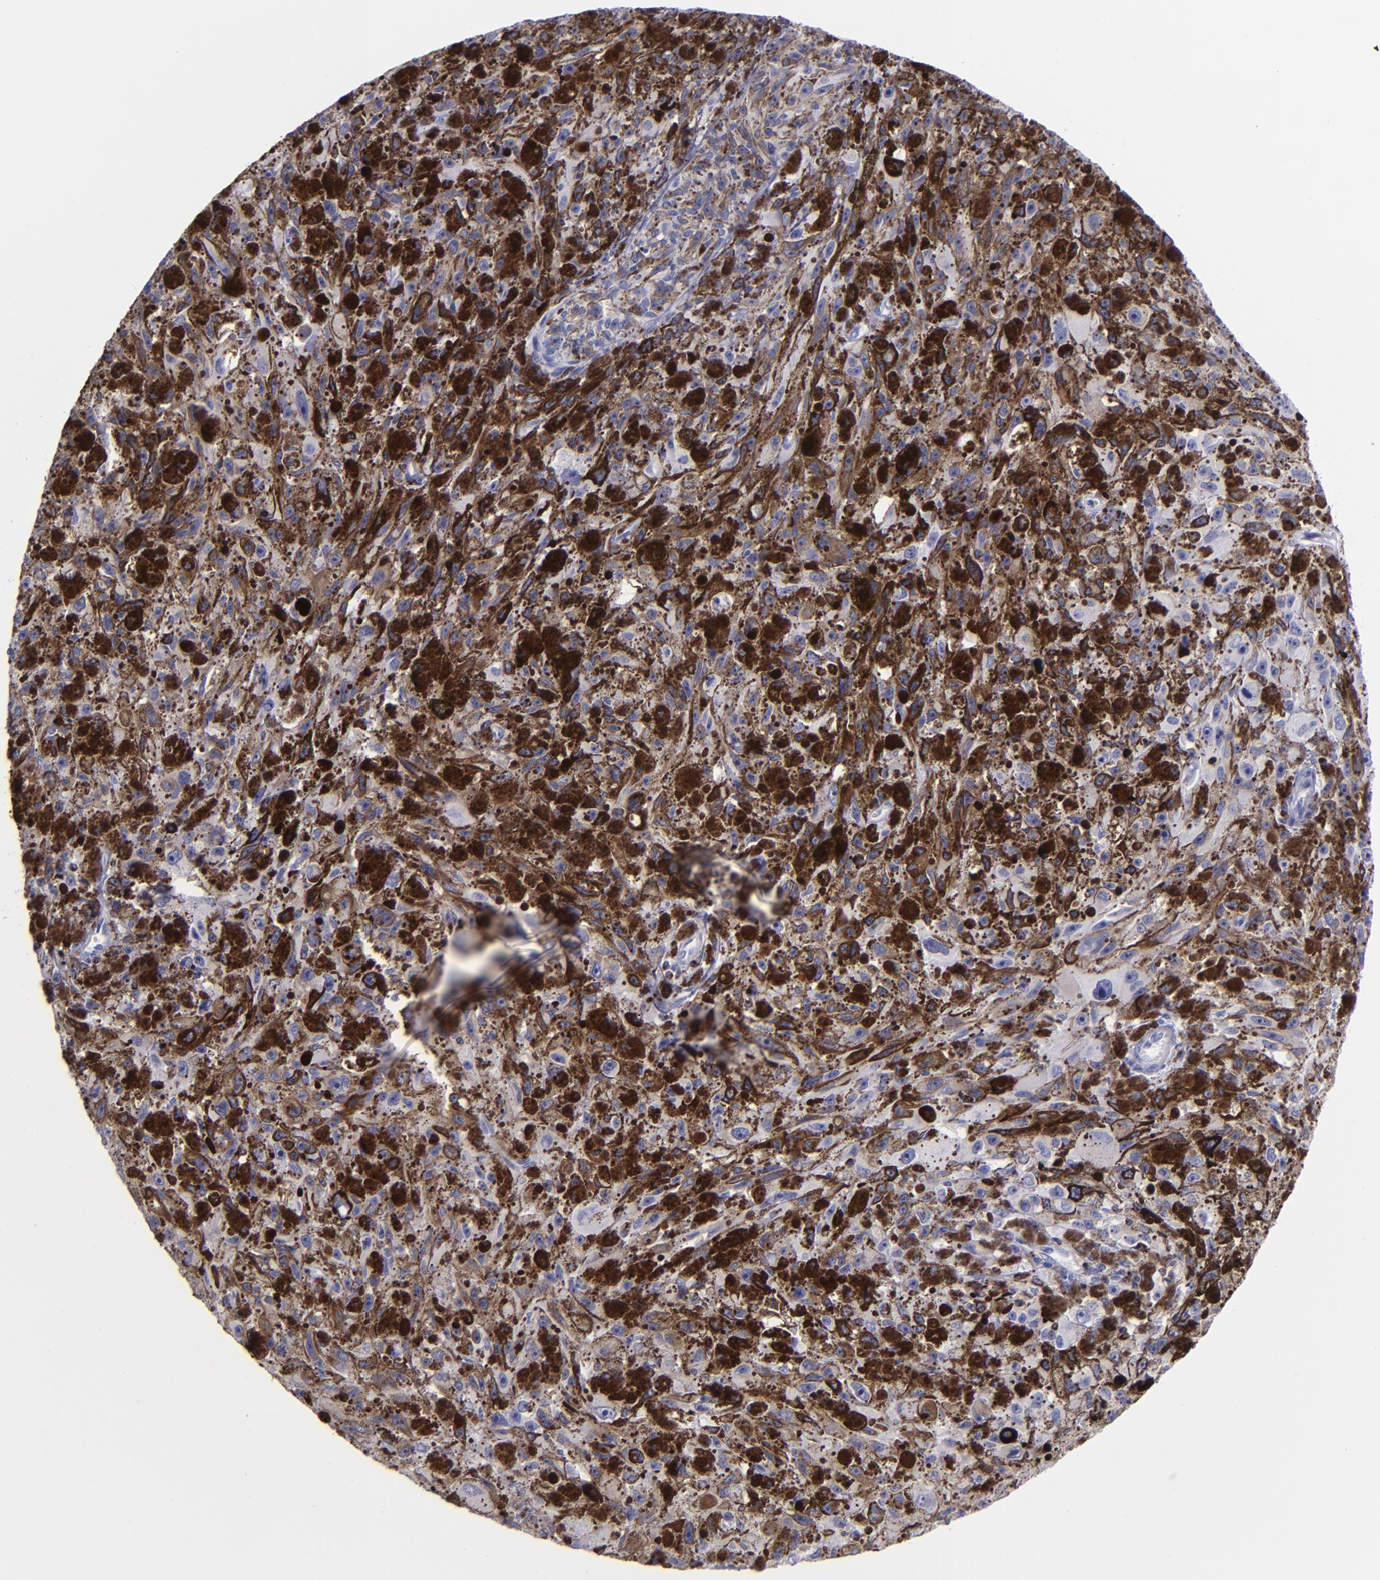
{"staining": {"intensity": "negative", "quantity": "none", "location": "none"}, "tissue": "melanoma", "cell_type": "Tumor cells", "image_type": "cancer", "snomed": [{"axis": "morphology", "description": "Malignant melanoma, NOS"}, {"axis": "topography", "description": "Skin"}], "caption": "DAB immunohistochemical staining of human melanoma shows no significant expression in tumor cells.", "gene": "CD2", "patient": {"sex": "female", "age": 104}}